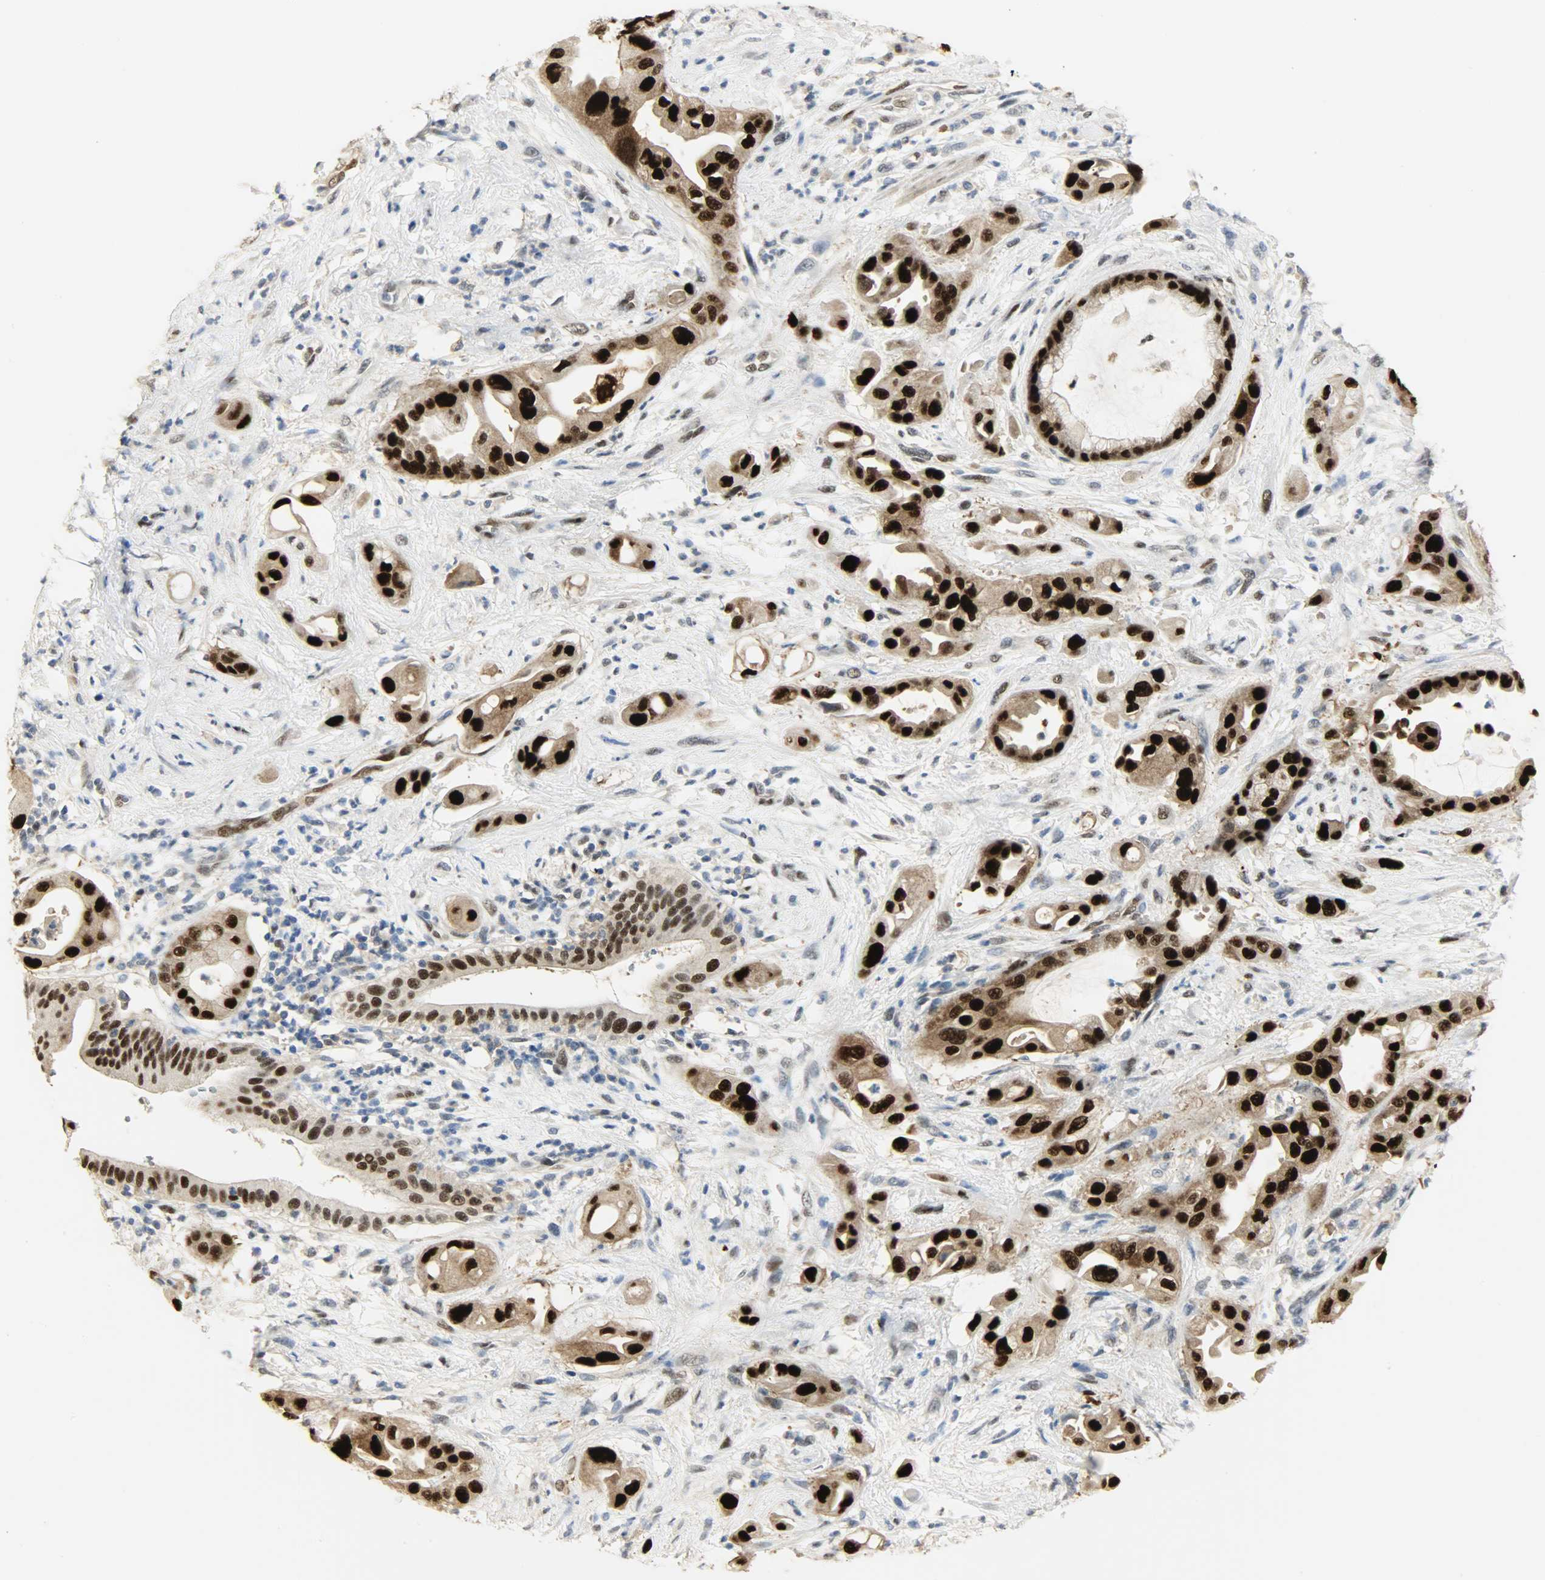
{"staining": {"intensity": "strong", "quantity": ">75%", "location": "nuclear"}, "tissue": "pancreatic cancer", "cell_type": "Tumor cells", "image_type": "cancer", "snomed": [{"axis": "morphology", "description": "Adenocarcinoma, NOS"}, {"axis": "morphology", "description": "Adenocarcinoma, metastatic, NOS"}, {"axis": "topography", "description": "Lymph node"}, {"axis": "topography", "description": "Pancreas"}, {"axis": "topography", "description": "Duodenum"}], "caption": "Protein staining exhibits strong nuclear positivity in approximately >75% of tumor cells in pancreatic cancer.", "gene": "NPEPL1", "patient": {"sex": "female", "age": 64}}